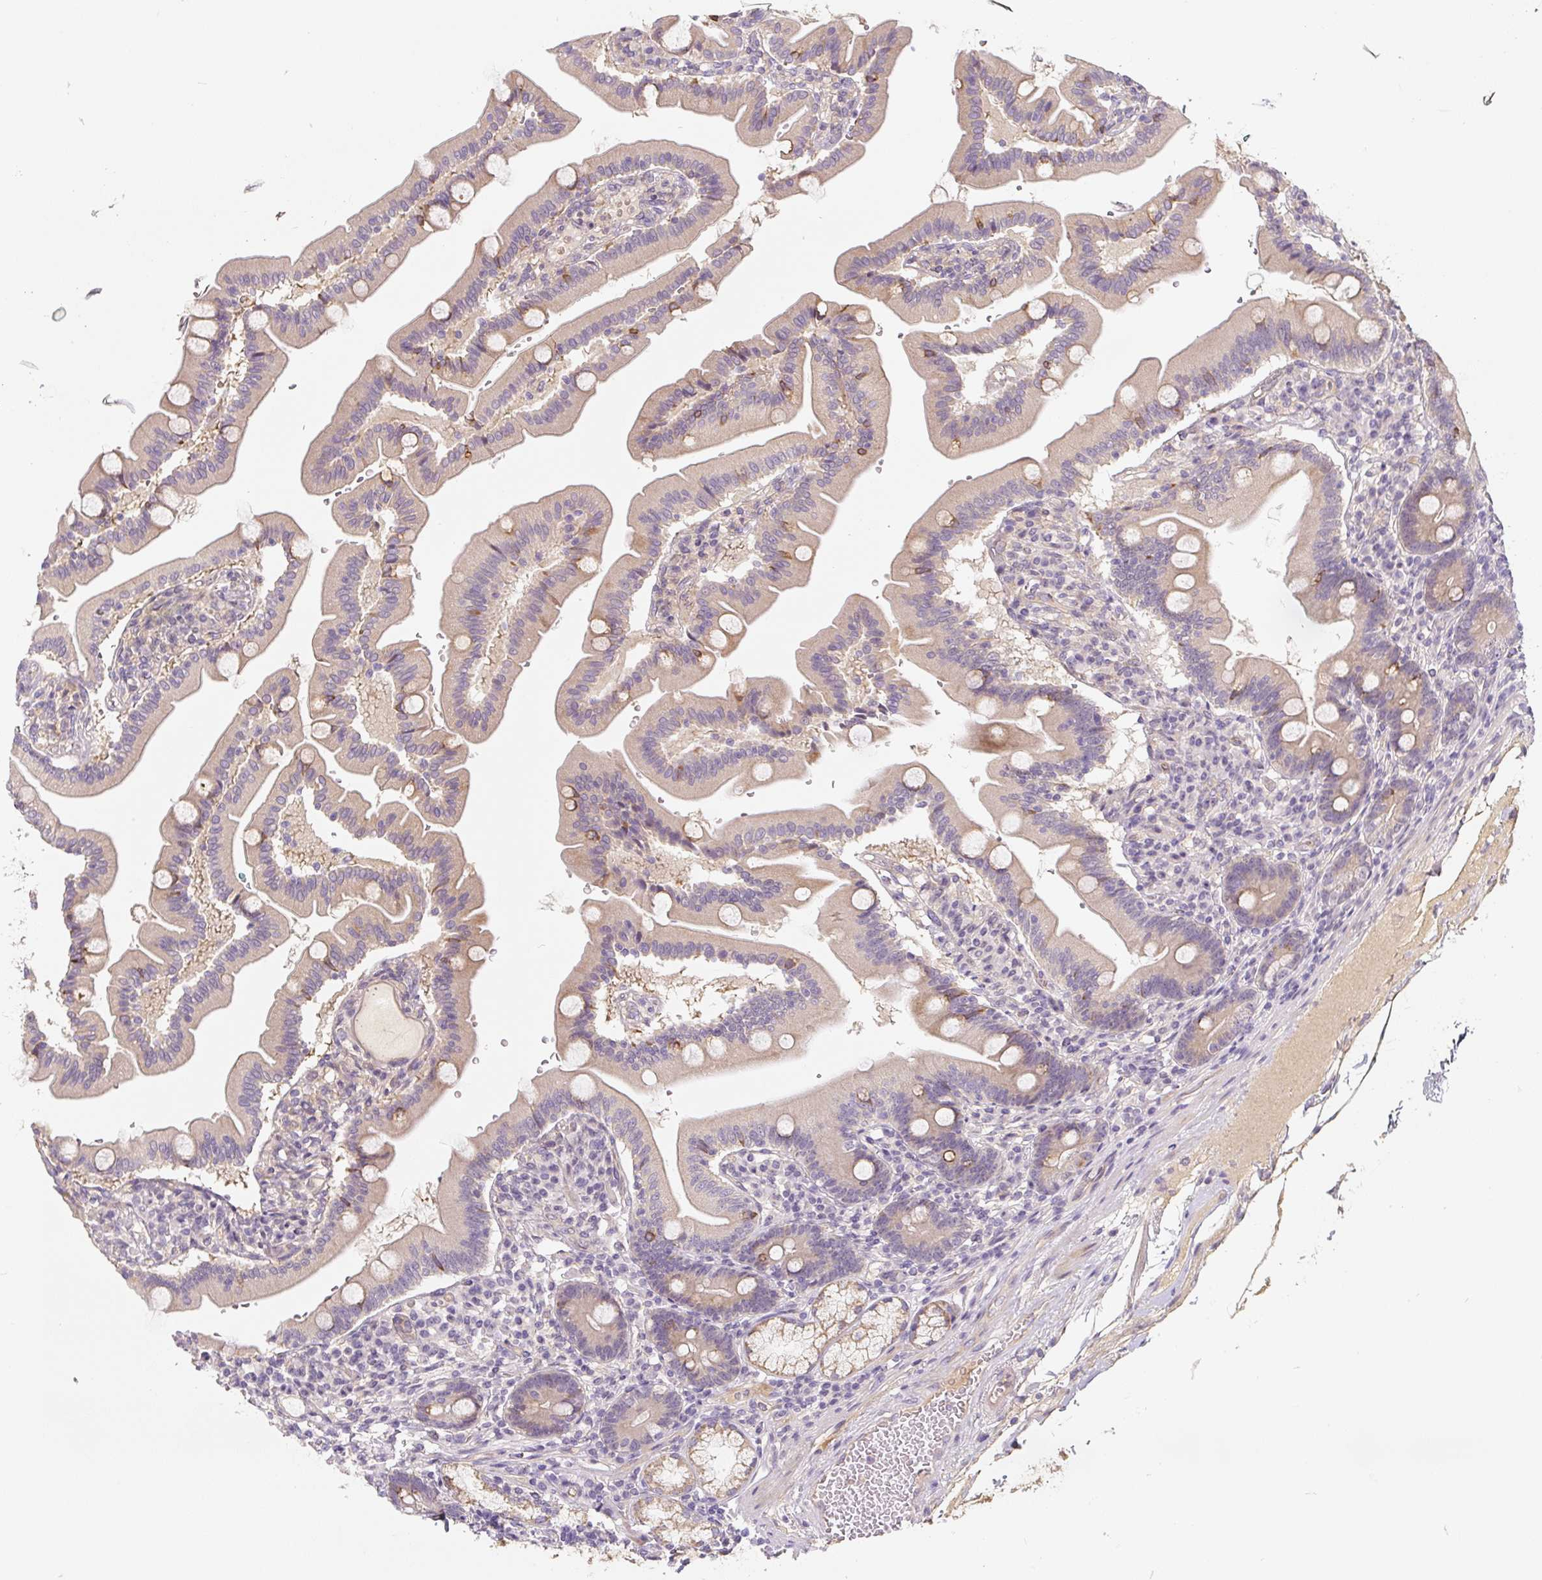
{"staining": {"intensity": "weak", "quantity": "25%-75%", "location": "cytoplasmic/membranous"}, "tissue": "duodenum", "cell_type": "Glandular cells", "image_type": "normal", "snomed": [{"axis": "morphology", "description": "Normal tissue, NOS"}, {"axis": "topography", "description": "Duodenum"}], "caption": "Immunohistochemistry of benign human duodenum shows low levels of weak cytoplasmic/membranous staining in approximately 25%-75% of glandular cells.", "gene": "PWWP3B", "patient": {"sex": "female", "age": 67}}